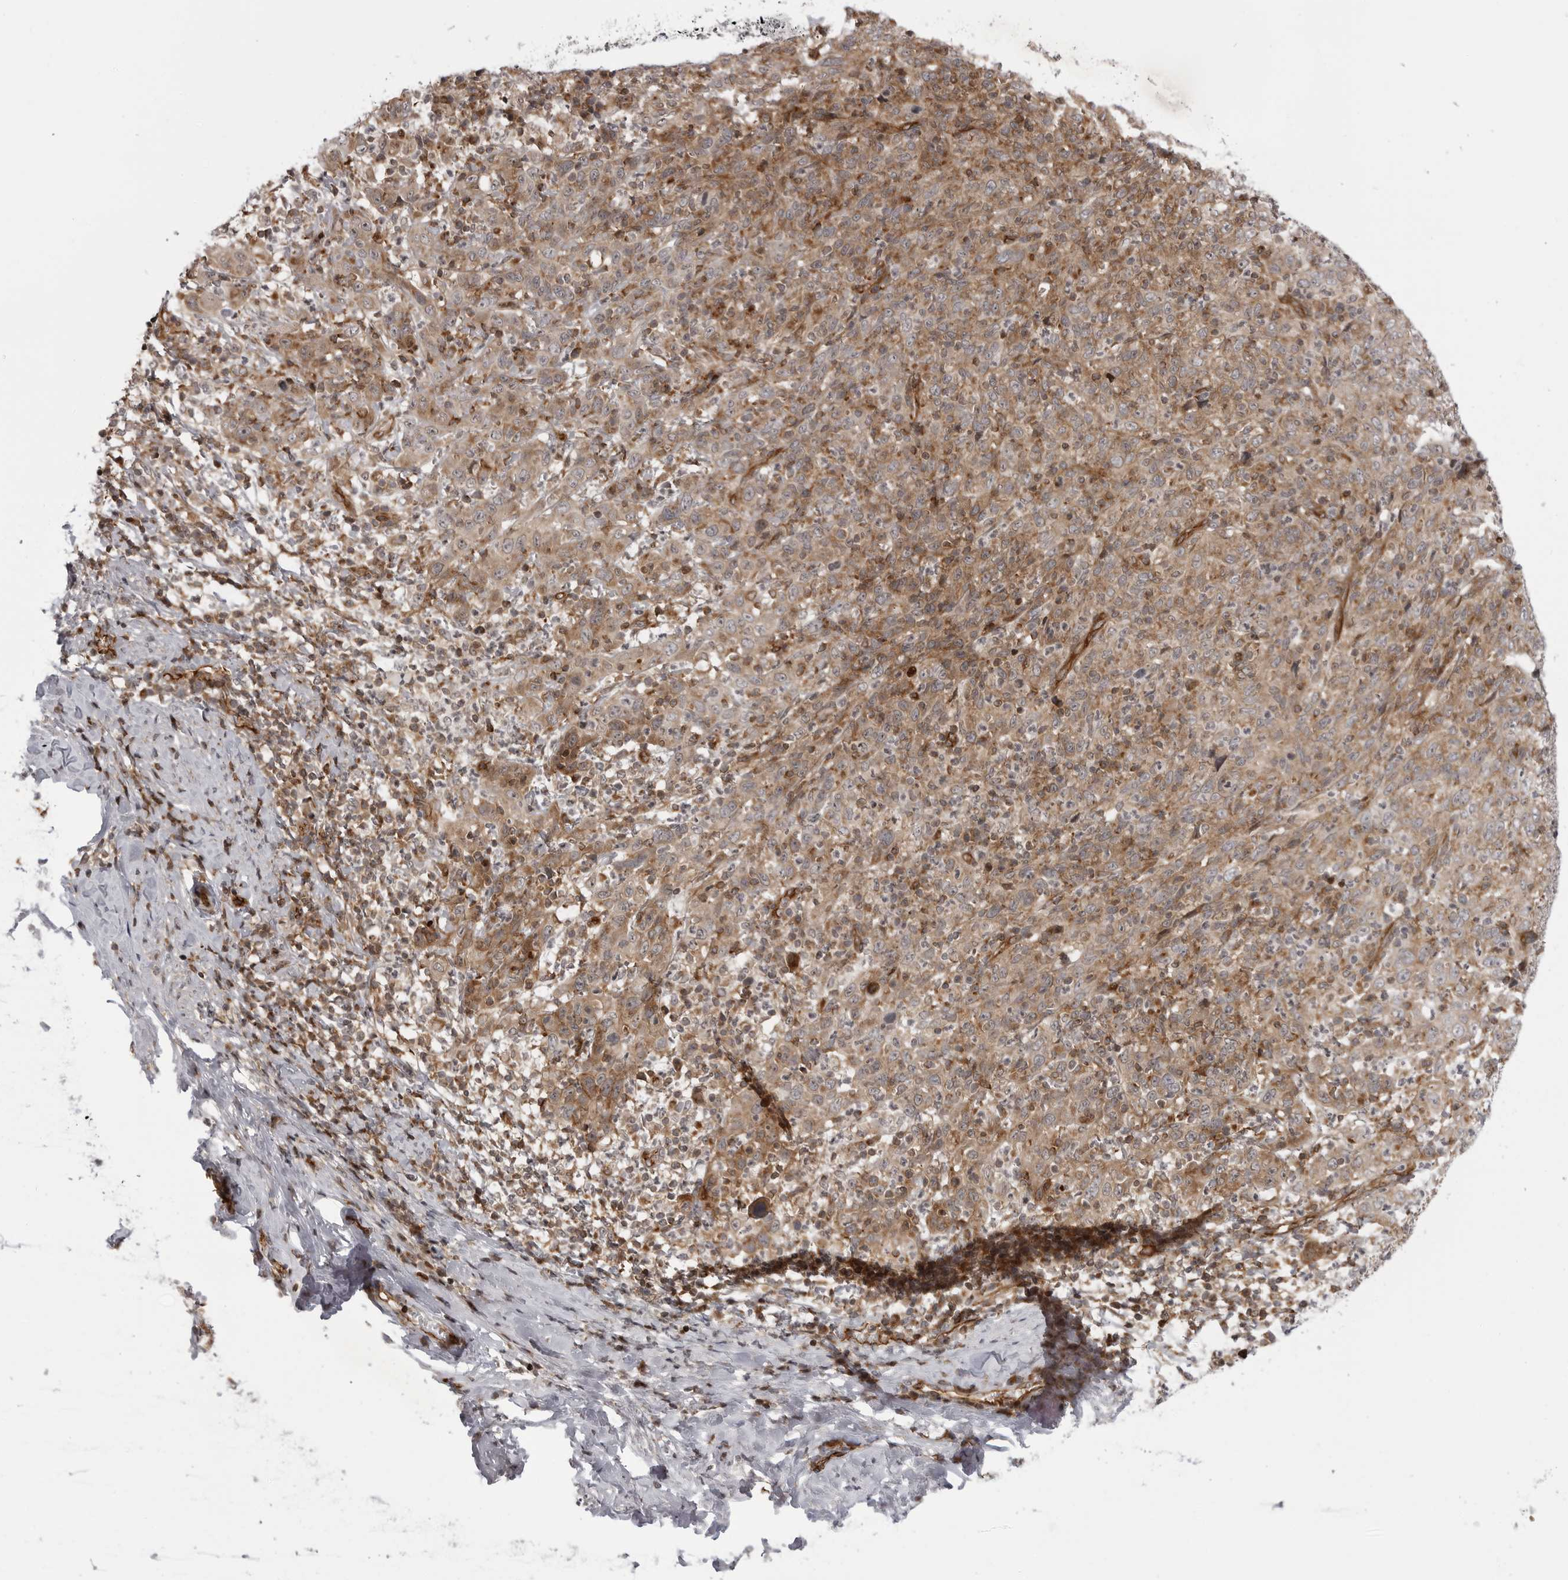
{"staining": {"intensity": "moderate", "quantity": ">75%", "location": "cytoplasmic/membranous"}, "tissue": "cervical cancer", "cell_type": "Tumor cells", "image_type": "cancer", "snomed": [{"axis": "morphology", "description": "Squamous cell carcinoma, NOS"}, {"axis": "topography", "description": "Cervix"}], "caption": "The micrograph reveals staining of cervical cancer, revealing moderate cytoplasmic/membranous protein positivity (brown color) within tumor cells. The staining was performed using DAB (3,3'-diaminobenzidine), with brown indicating positive protein expression. Nuclei are stained blue with hematoxylin.", "gene": "ABL1", "patient": {"sex": "female", "age": 46}}